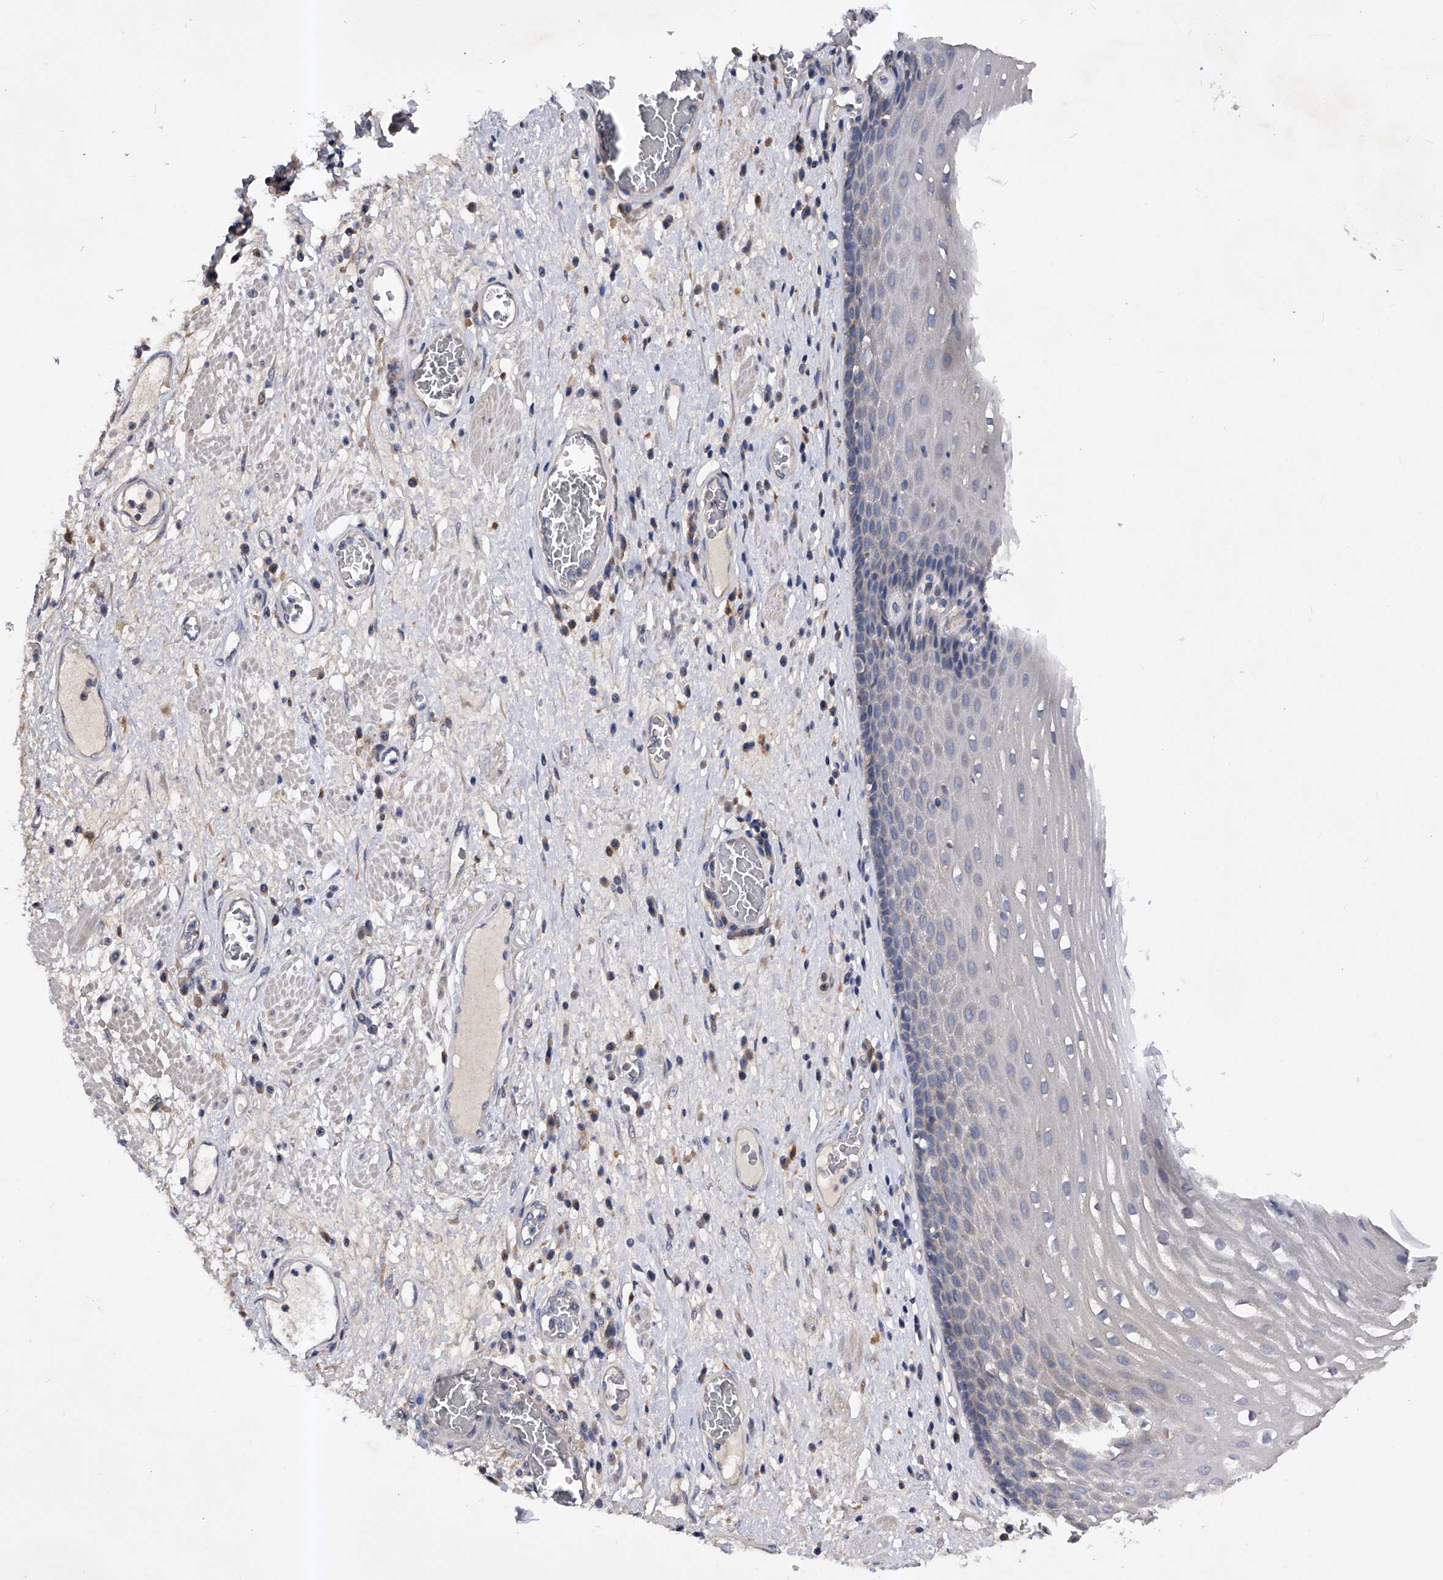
{"staining": {"intensity": "negative", "quantity": "none", "location": "none"}, "tissue": "esophagus", "cell_type": "Squamous epithelial cells", "image_type": "normal", "snomed": [{"axis": "morphology", "description": "Normal tissue, NOS"}, {"axis": "morphology", "description": "Adenocarcinoma, NOS"}, {"axis": "topography", "description": "Esophagus"}], "caption": "This is a histopathology image of IHC staining of normal esophagus, which shows no staining in squamous epithelial cells. (DAB (3,3'-diaminobenzidine) immunohistochemistry (IHC) visualized using brightfield microscopy, high magnification).", "gene": "ARL4C", "patient": {"sex": "male", "age": 62}}